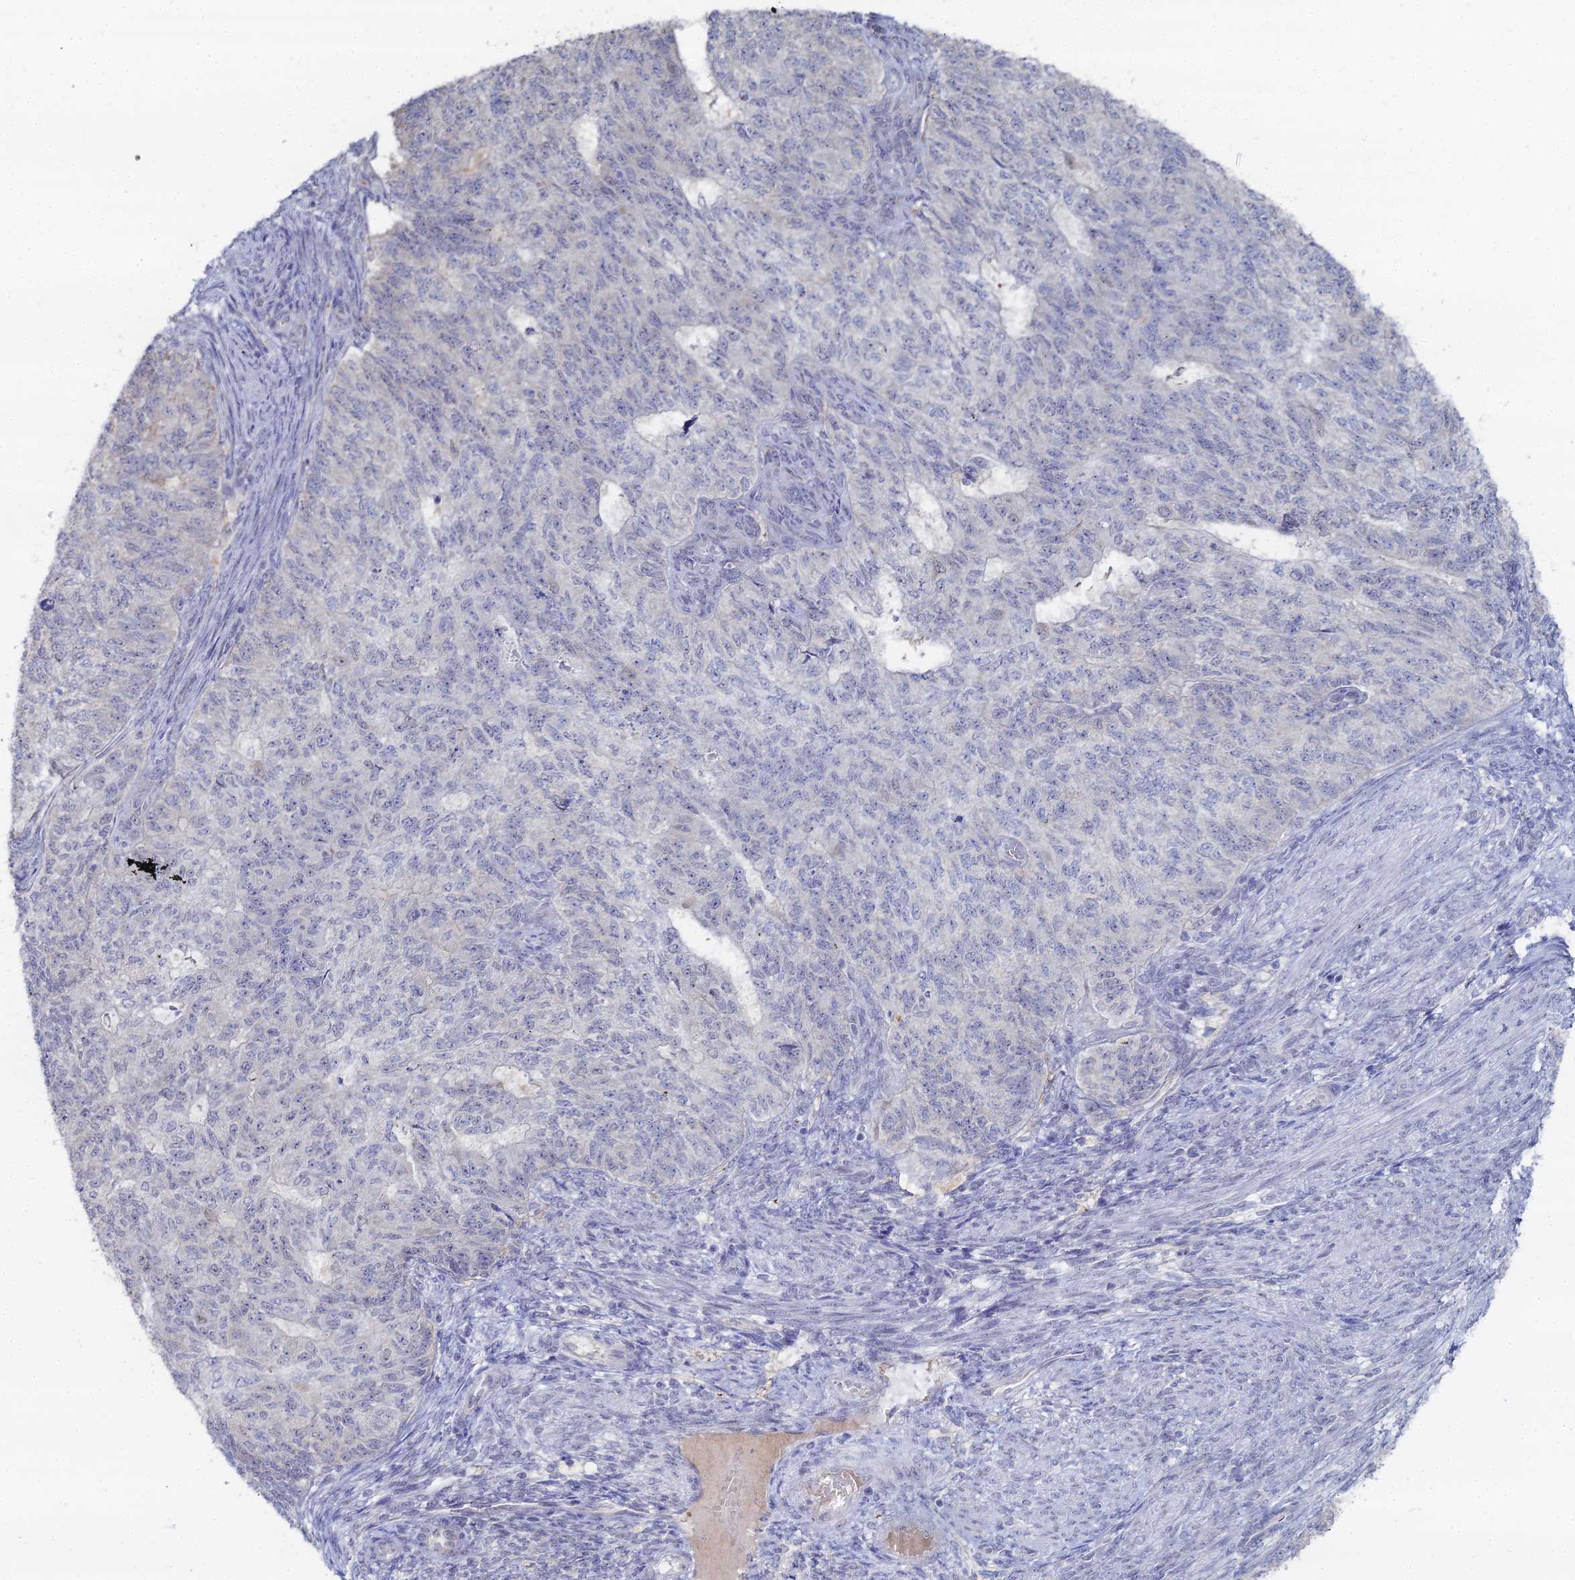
{"staining": {"intensity": "negative", "quantity": "none", "location": "none"}, "tissue": "endometrial cancer", "cell_type": "Tumor cells", "image_type": "cancer", "snomed": [{"axis": "morphology", "description": "Adenocarcinoma, NOS"}, {"axis": "topography", "description": "Endometrium"}], "caption": "Protein analysis of endometrial cancer displays no significant expression in tumor cells. The staining is performed using DAB (3,3'-diaminobenzidine) brown chromogen with nuclei counter-stained in using hematoxylin.", "gene": "THAP4", "patient": {"sex": "female", "age": 32}}